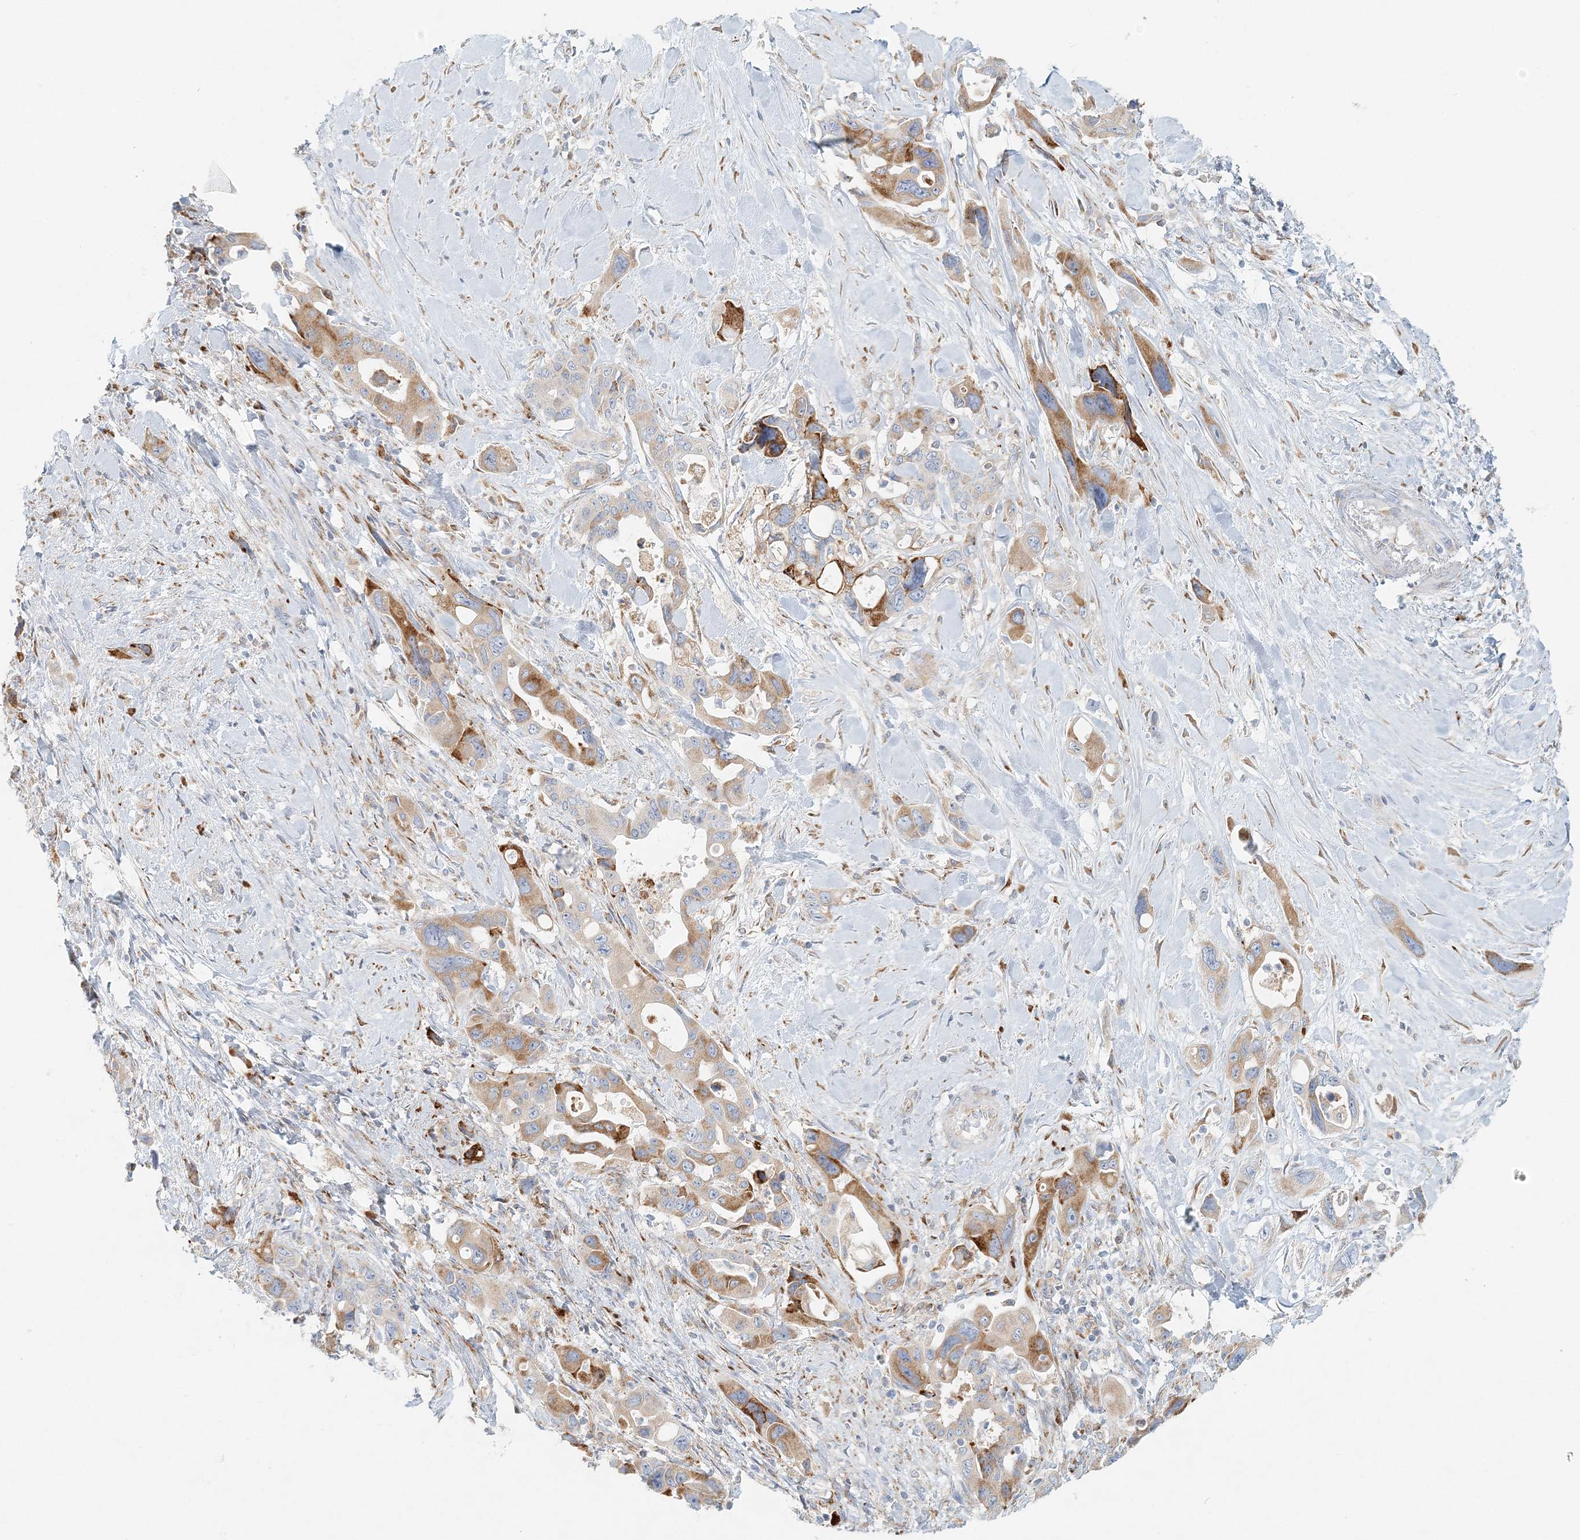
{"staining": {"intensity": "moderate", "quantity": "25%-75%", "location": "cytoplasmic/membranous"}, "tissue": "pancreatic cancer", "cell_type": "Tumor cells", "image_type": "cancer", "snomed": [{"axis": "morphology", "description": "Adenocarcinoma, NOS"}, {"axis": "topography", "description": "Pancreas"}], "caption": "The image exhibits staining of adenocarcinoma (pancreatic), revealing moderate cytoplasmic/membranous protein staining (brown color) within tumor cells.", "gene": "STK11IP", "patient": {"sex": "male", "age": 46}}